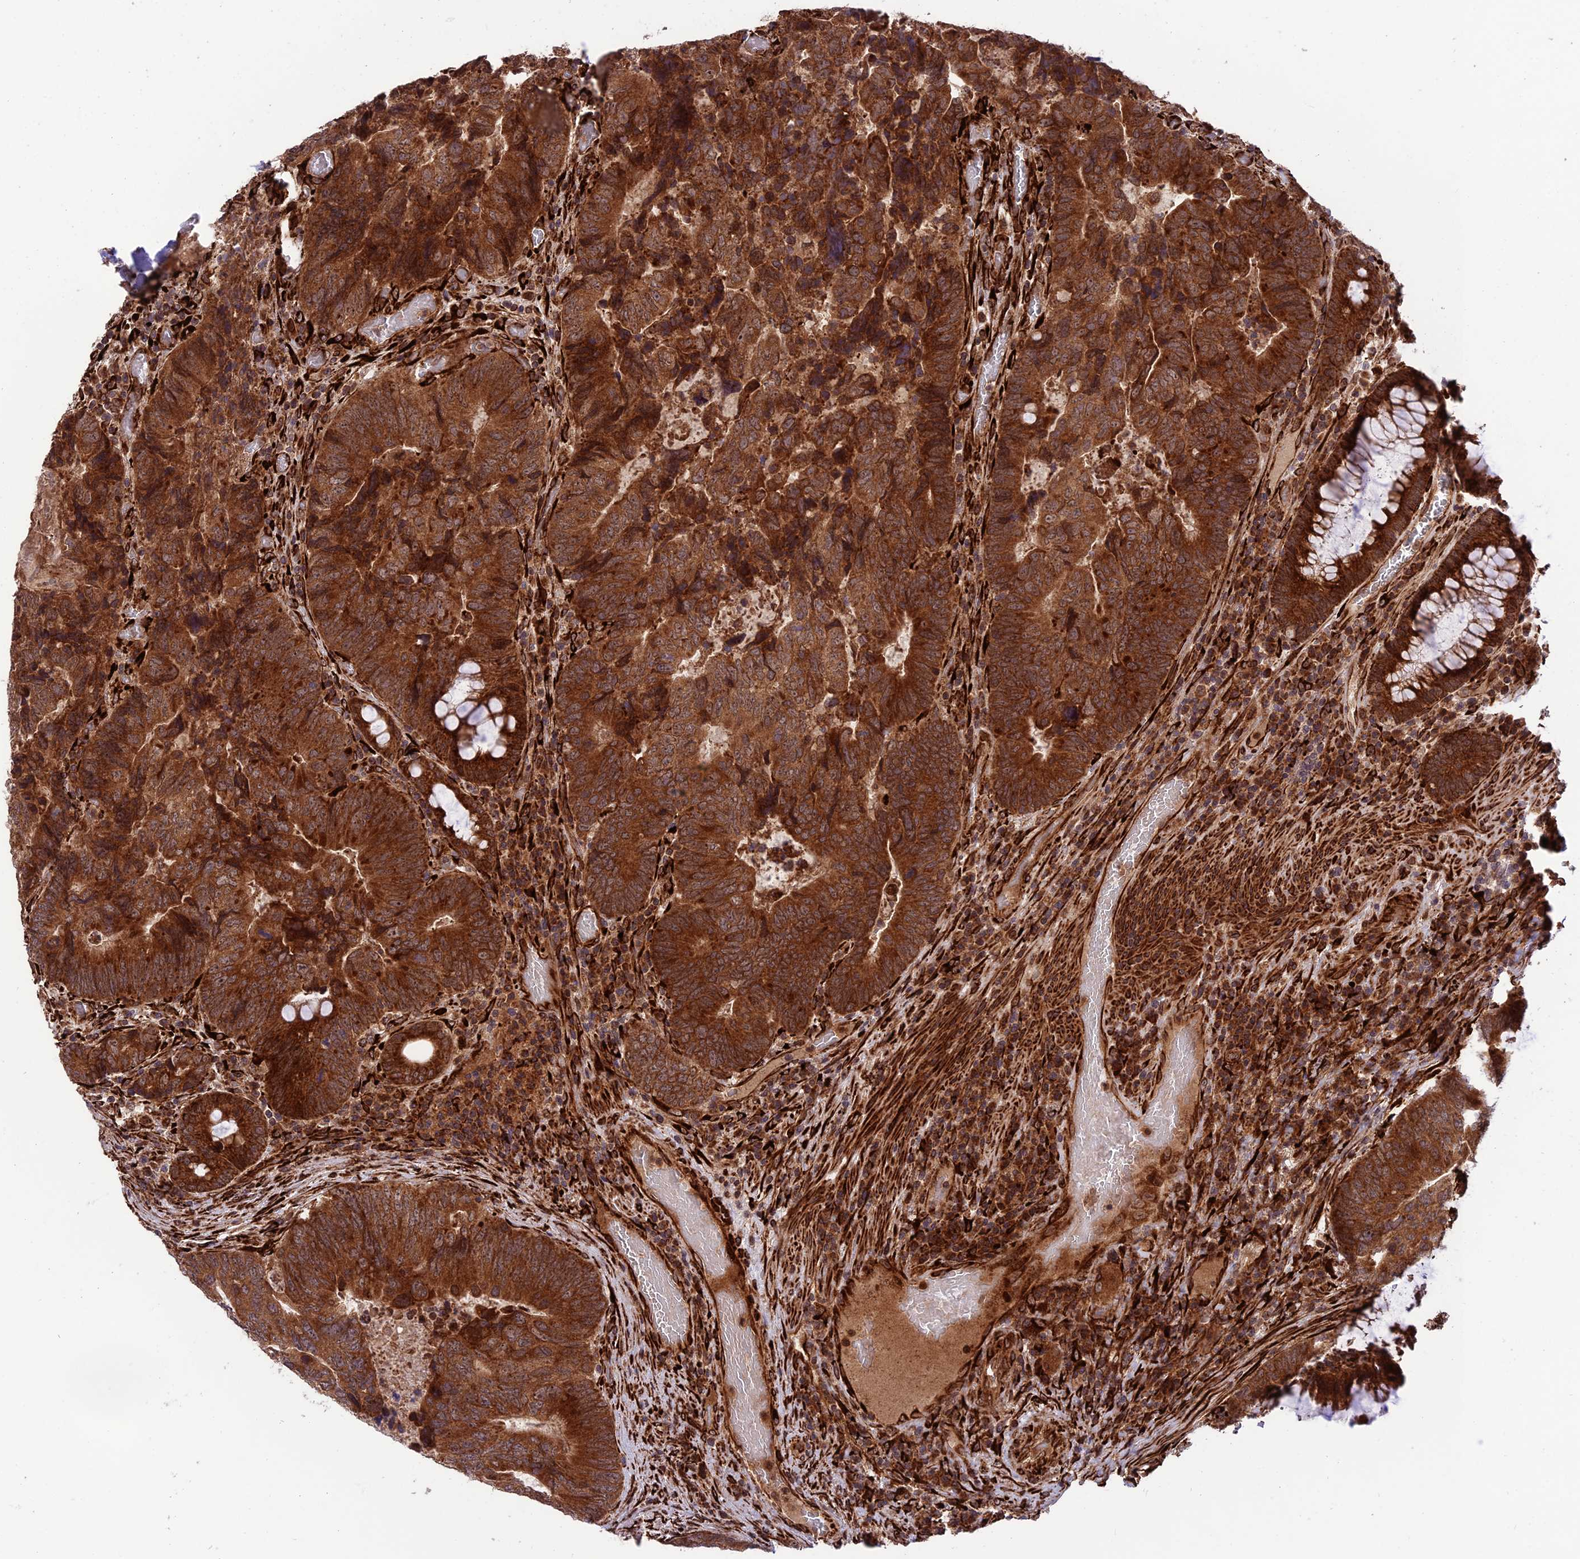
{"staining": {"intensity": "strong", "quantity": ">75%", "location": "cytoplasmic/membranous"}, "tissue": "colorectal cancer", "cell_type": "Tumor cells", "image_type": "cancer", "snomed": [{"axis": "morphology", "description": "Adenocarcinoma, NOS"}, {"axis": "topography", "description": "Colon"}], "caption": "A brown stain shows strong cytoplasmic/membranous staining of a protein in colorectal cancer tumor cells. Nuclei are stained in blue.", "gene": "CRTAP", "patient": {"sex": "female", "age": 67}}